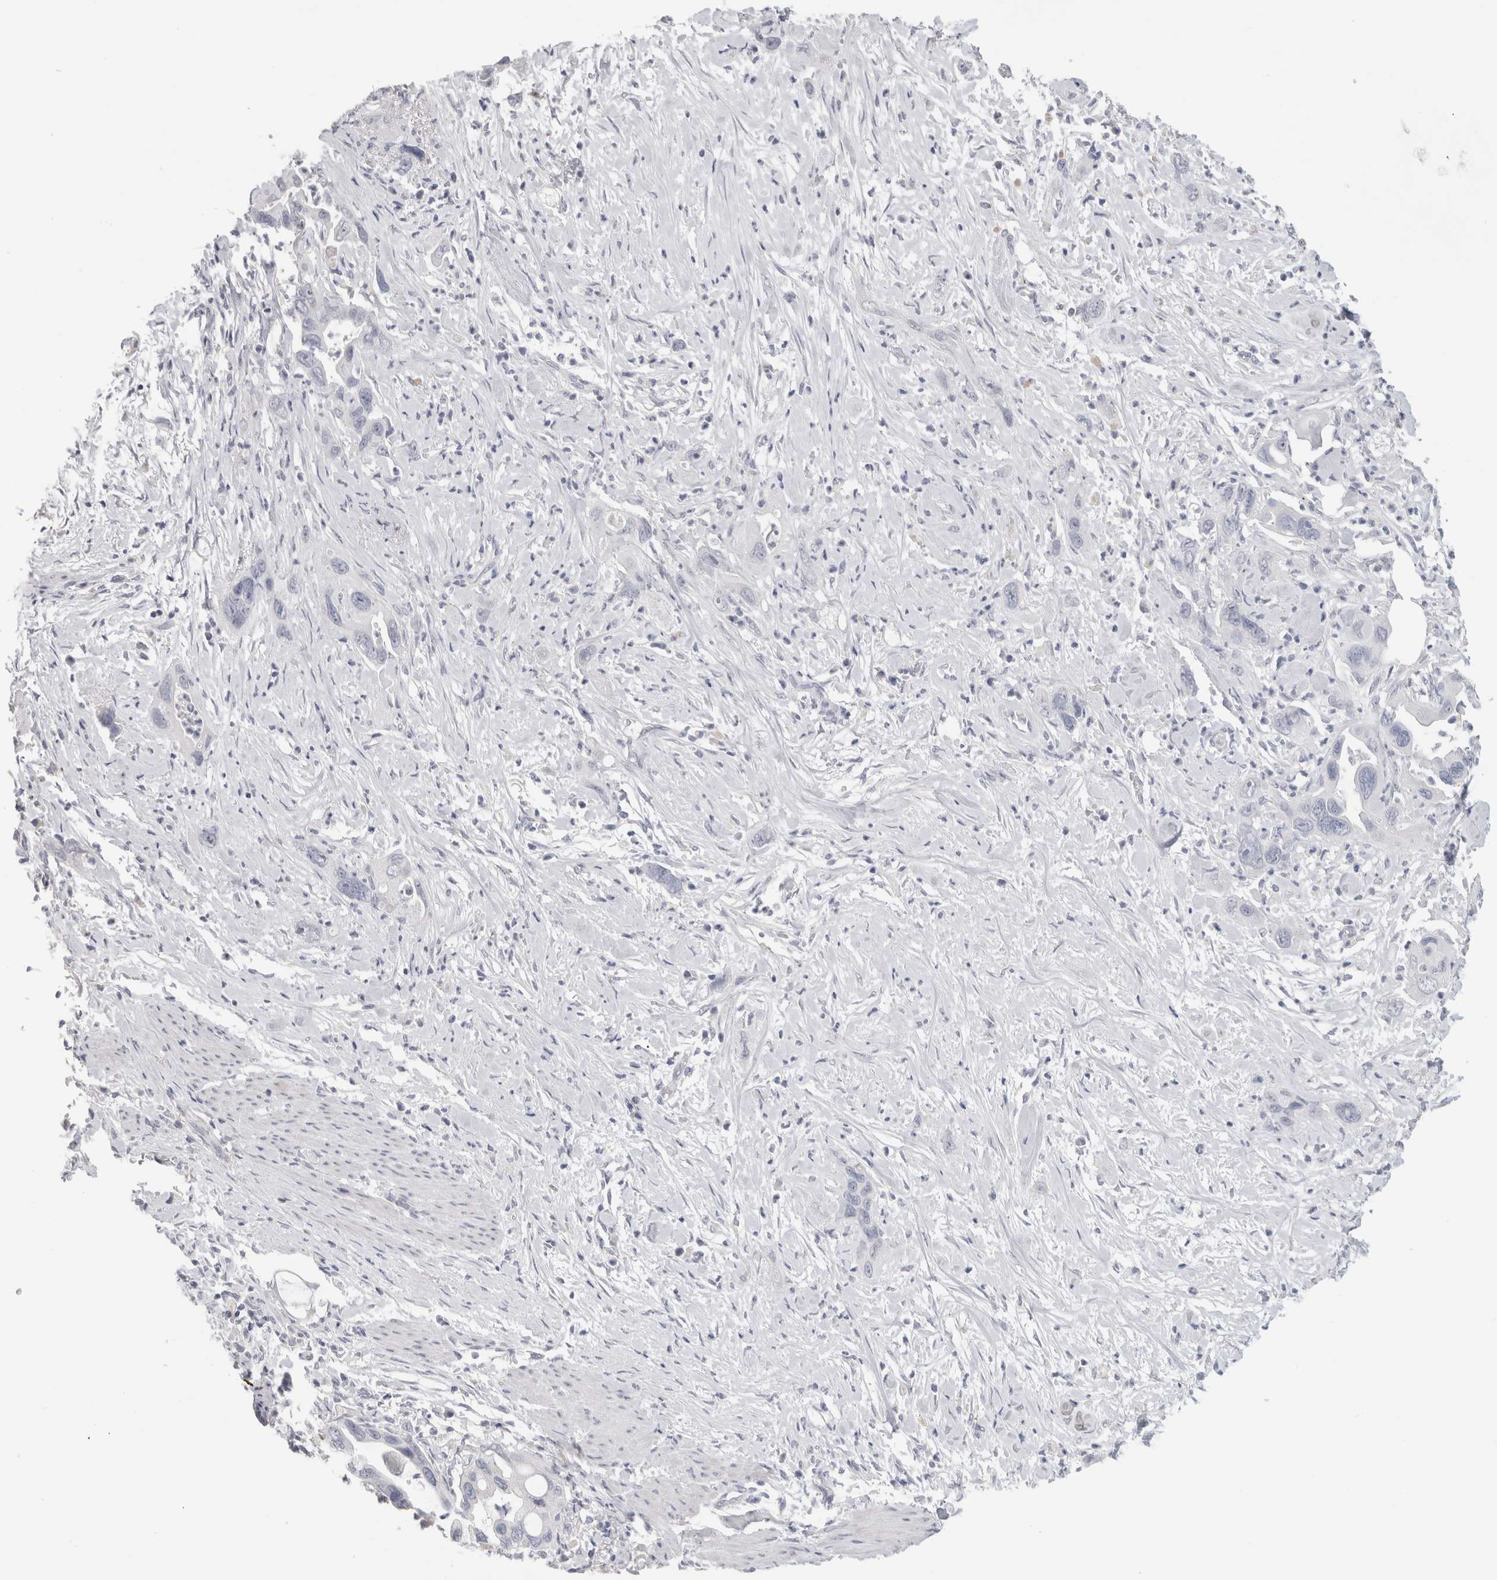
{"staining": {"intensity": "negative", "quantity": "none", "location": "none"}, "tissue": "pancreatic cancer", "cell_type": "Tumor cells", "image_type": "cancer", "snomed": [{"axis": "morphology", "description": "Adenocarcinoma, NOS"}, {"axis": "topography", "description": "Pancreas"}], "caption": "Pancreatic cancer (adenocarcinoma) stained for a protein using immunohistochemistry (IHC) exhibits no expression tumor cells.", "gene": "SLC6A1", "patient": {"sex": "female", "age": 70}}